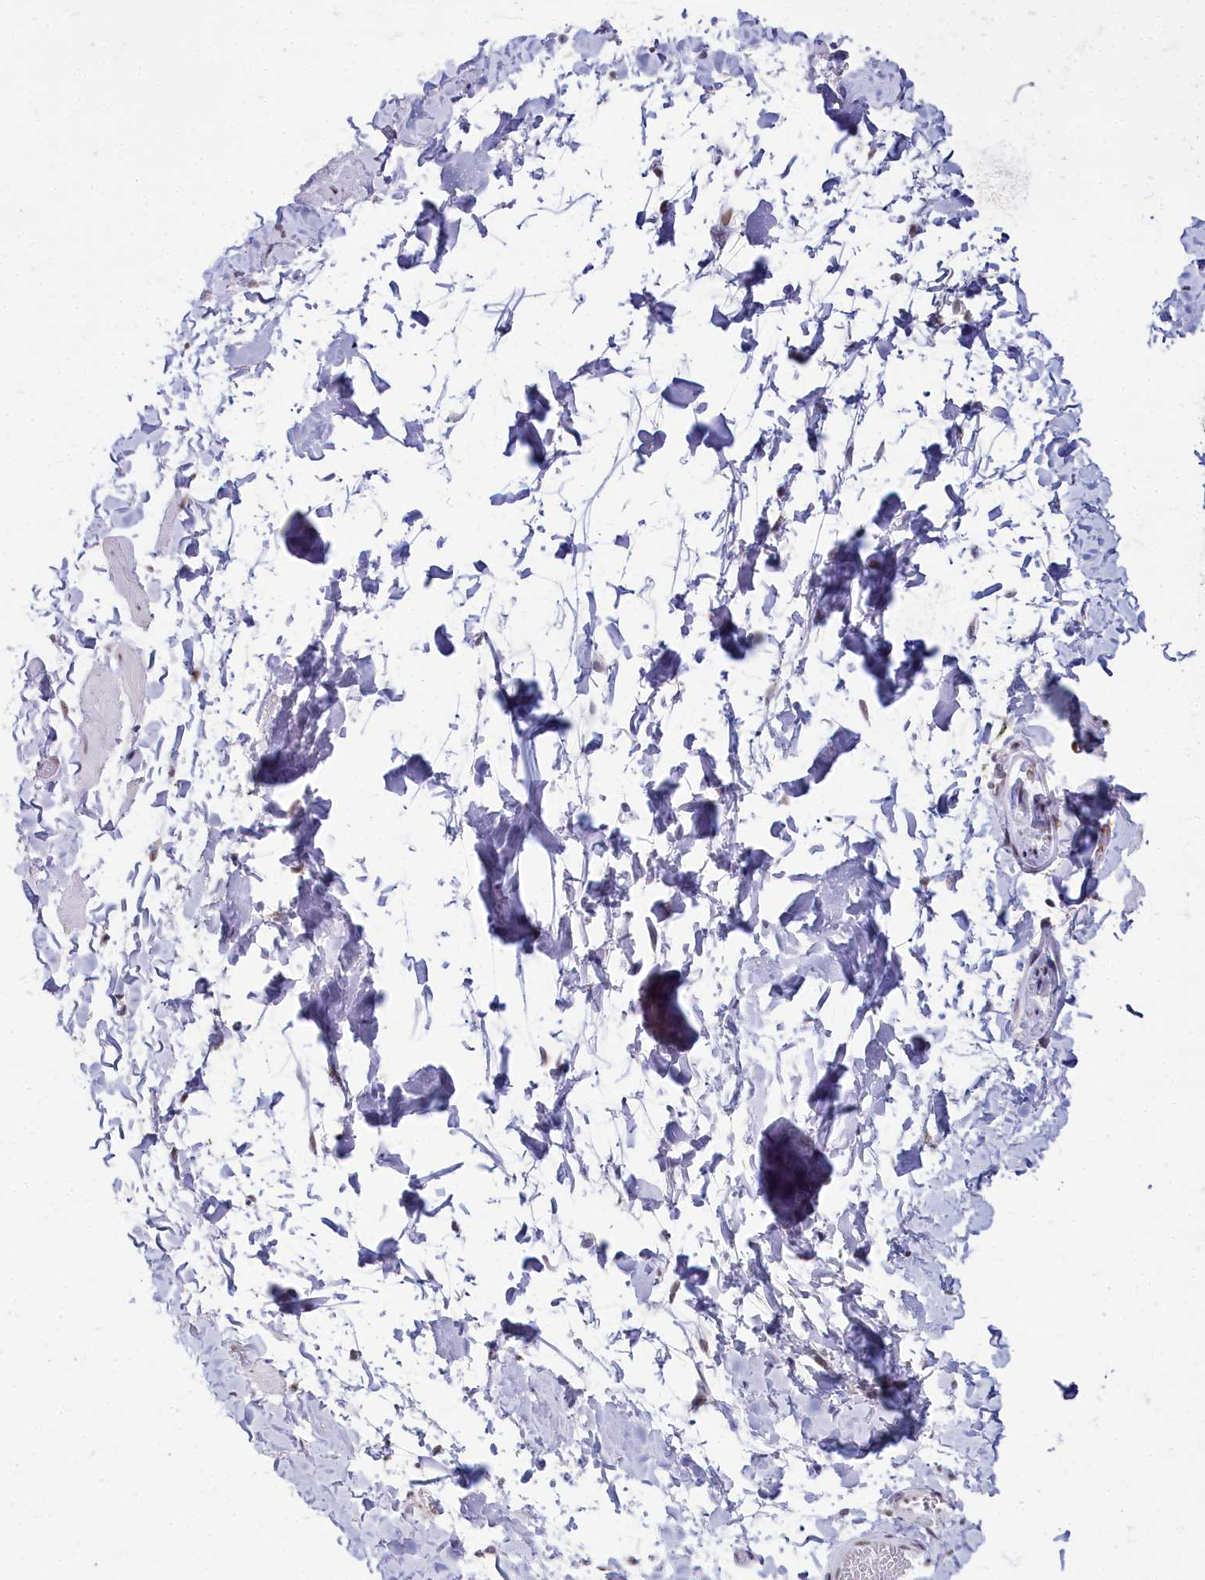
{"staining": {"intensity": "moderate", "quantity": ">75%", "location": "cytoplasmic/membranous,nuclear"}, "tissue": "adipose tissue", "cell_type": "Adipocytes", "image_type": "normal", "snomed": [{"axis": "morphology", "description": "Normal tissue, NOS"}, {"axis": "topography", "description": "Adipose tissue"}, {"axis": "topography", "description": "Vascular tissue"}, {"axis": "topography", "description": "Peripheral nerve tissue"}], "caption": "Immunohistochemical staining of benign human adipose tissue demonstrates moderate cytoplasmic/membranous,nuclear protein expression in about >75% of adipocytes. Immunohistochemistry (ihc) stains the protein of interest in brown and the nuclei are stained blue.", "gene": "RBM12", "patient": {"sex": "male", "age": 25}}